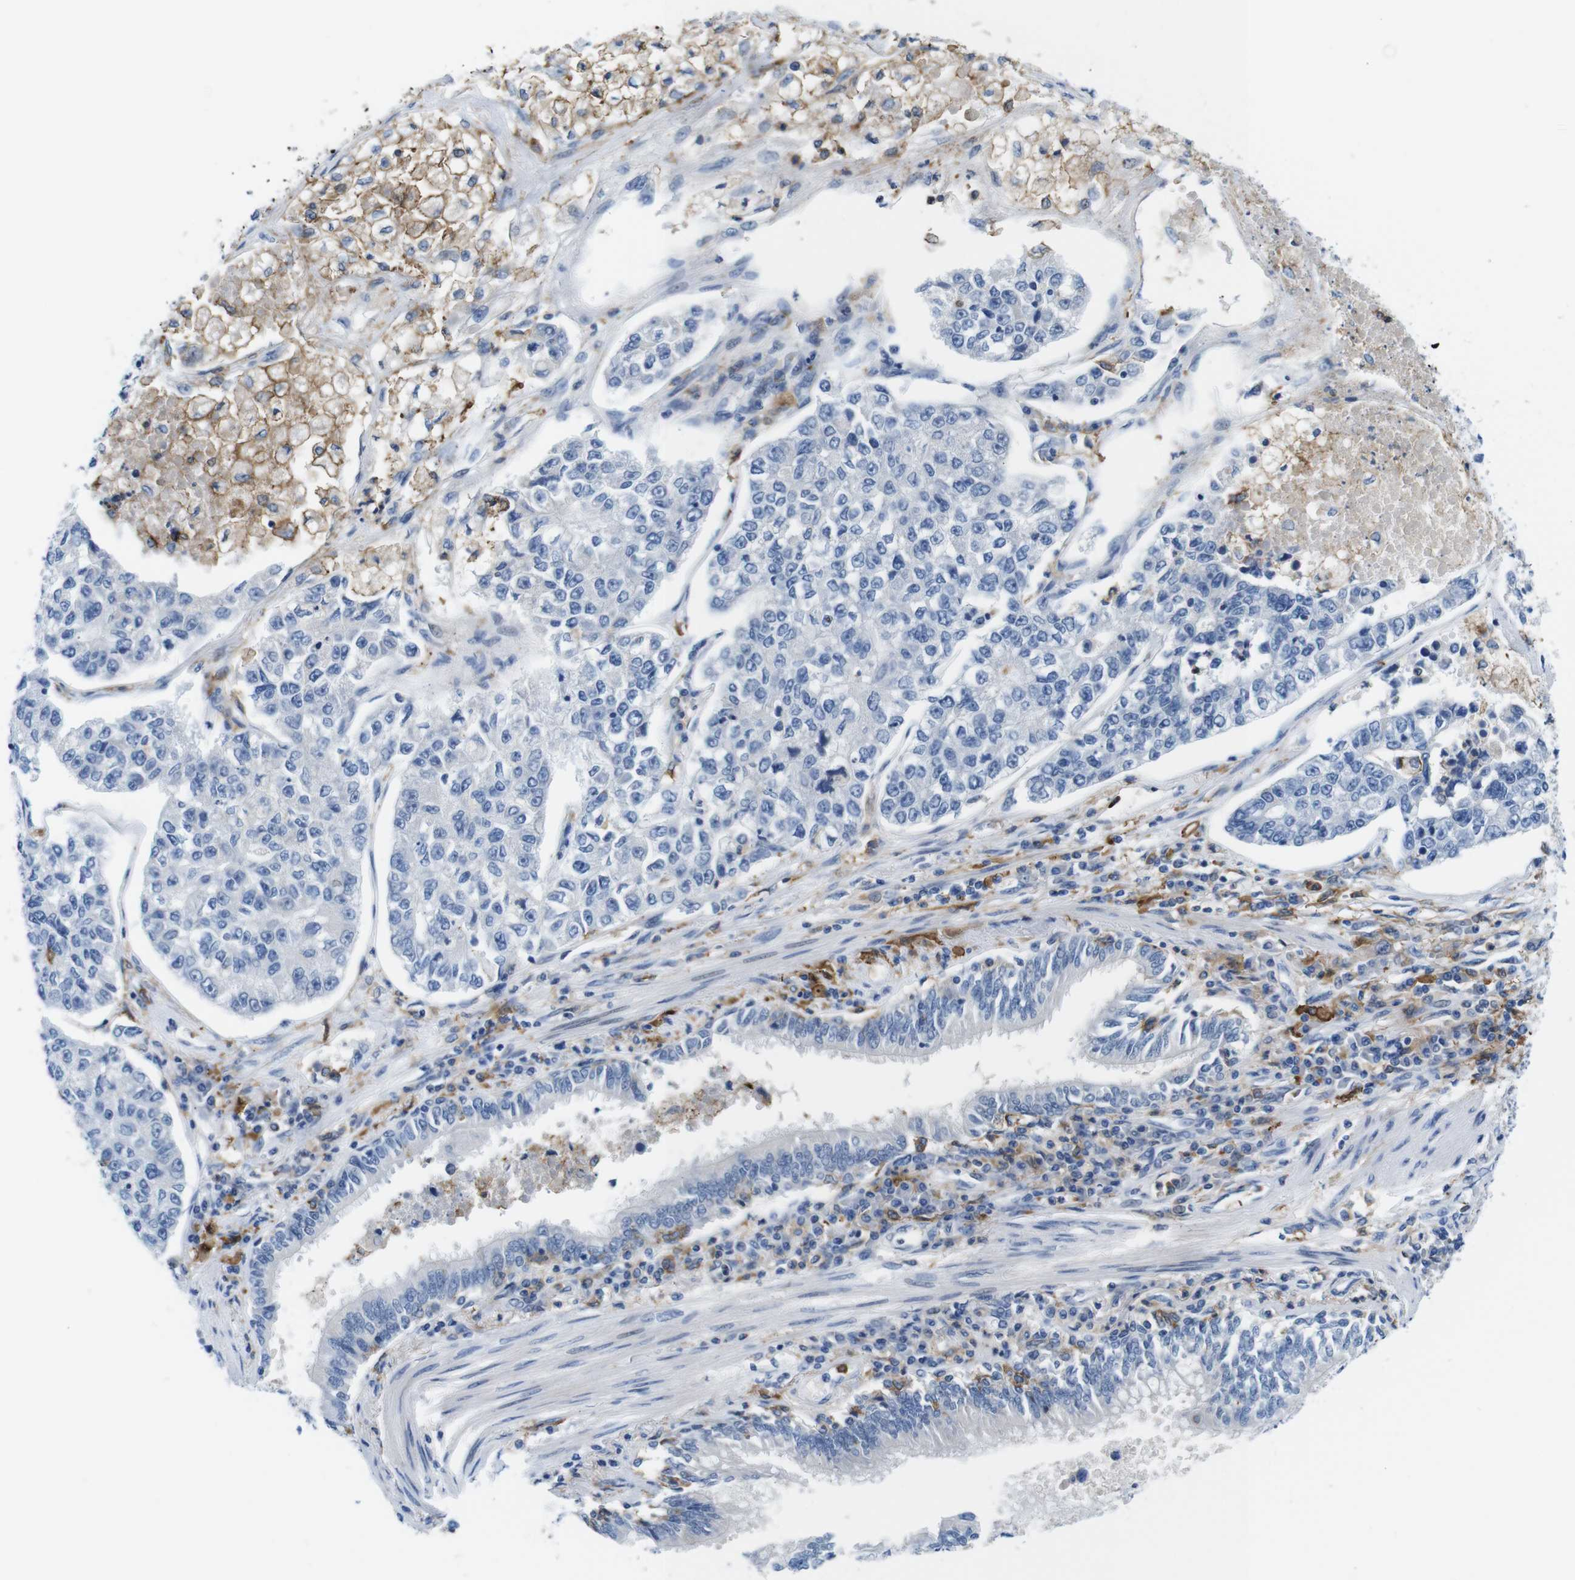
{"staining": {"intensity": "negative", "quantity": "none", "location": "none"}, "tissue": "lung cancer", "cell_type": "Tumor cells", "image_type": "cancer", "snomed": [{"axis": "morphology", "description": "Adenocarcinoma, NOS"}, {"axis": "topography", "description": "Lung"}], "caption": "Immunohistochemistry micrograph of neoplastic tissue: adenocarcinoma (lung) stained with DAB exhibits no significant protein staining in tumor cells.", "gene": "CD300C", "patient": {"sex": "male", "age": 49}}